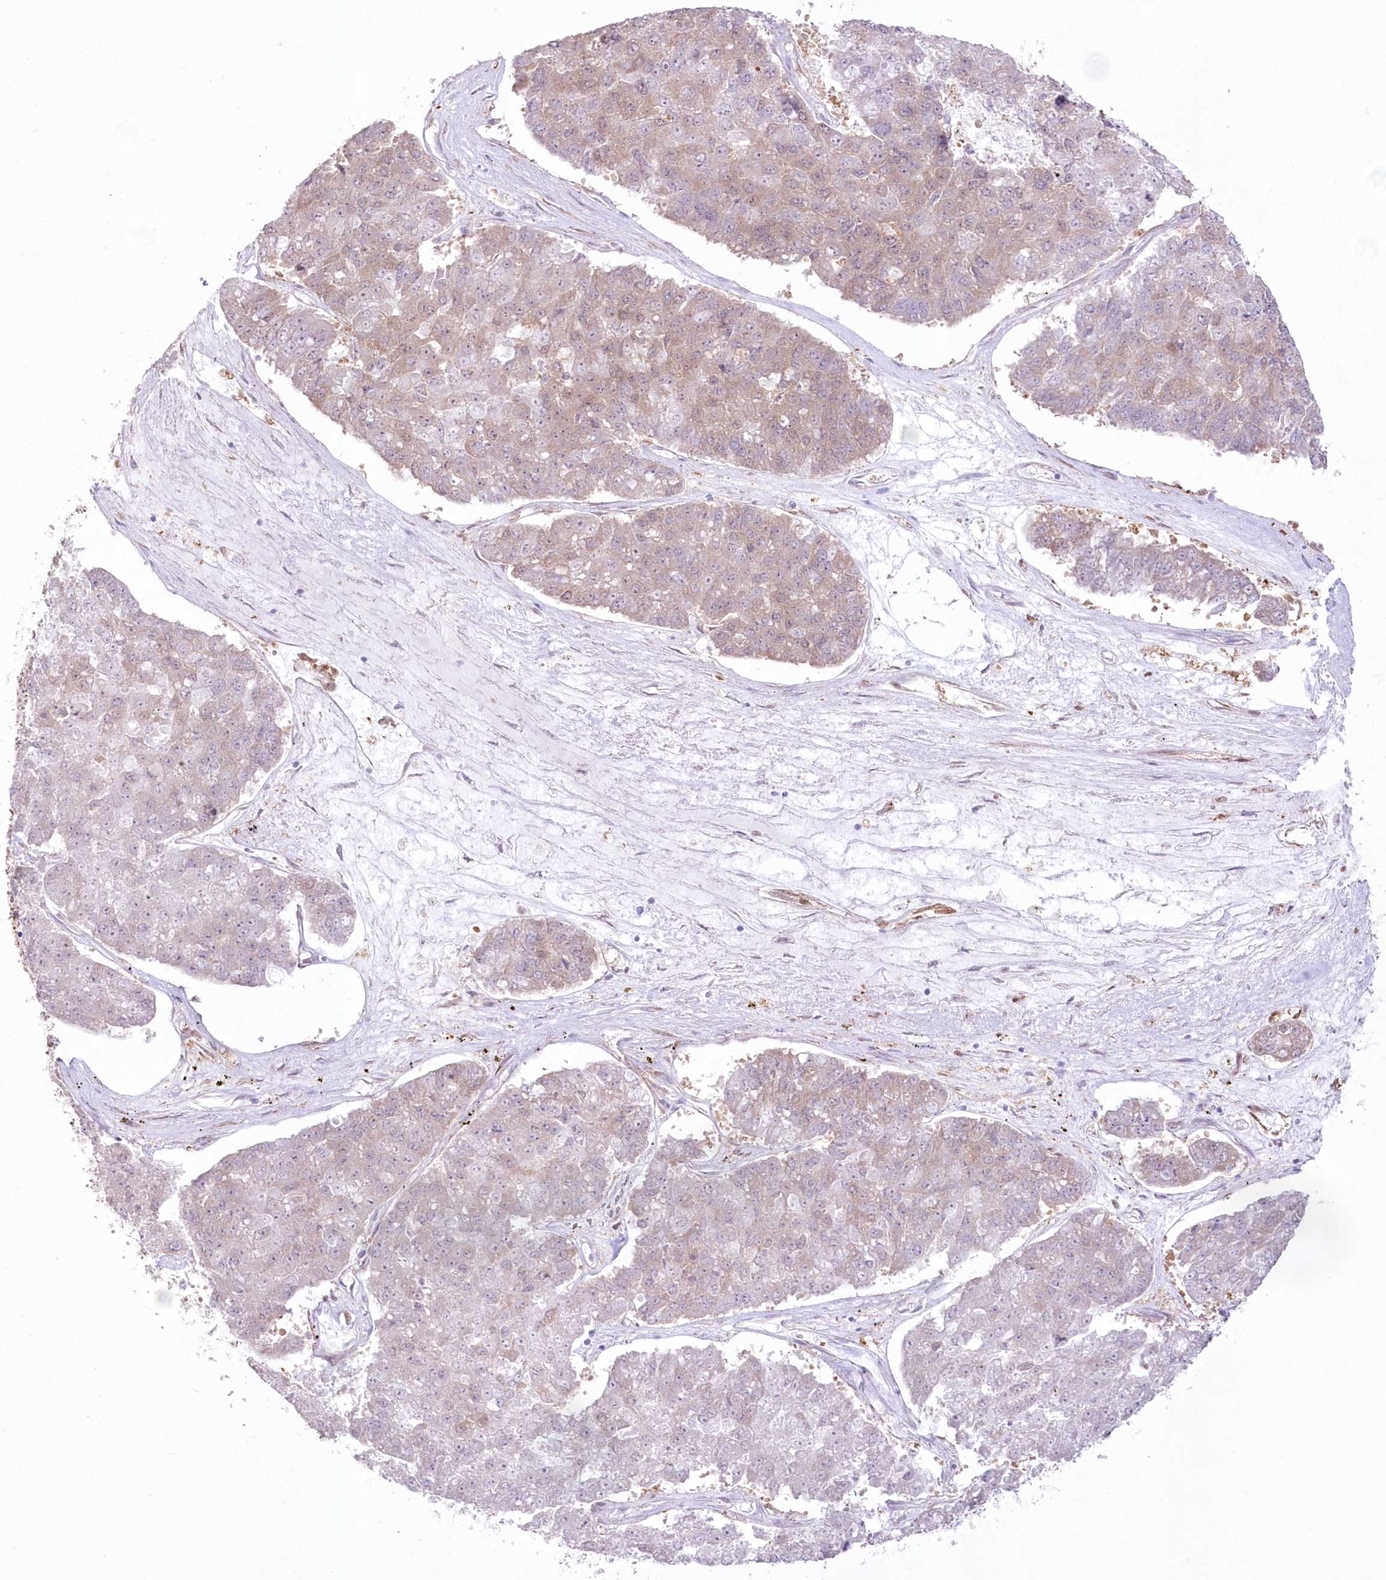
{"staining": {"intensity": "weak", "quantity": "<25%", "location": "cytoplasmic/membranous"}, "tissue": "pancreatic cancer", "cell_type": "Tumor cells", "image_type": "cancer", "snomed": [{"axis": "morphology", "description": "Adenocarcinoma, NOS"}, {"axis": "topography", "description": "Pancreas"}], "caption": "An IHC photomicrograph of pancreatic cancer (adenocarcinoma) is shown. There is no staining in tumor cells of pancreatic cancer (adenocarcinoma).", "gene": "SH3PXD2B", "patient": {"sex": "male", "age": 50}}